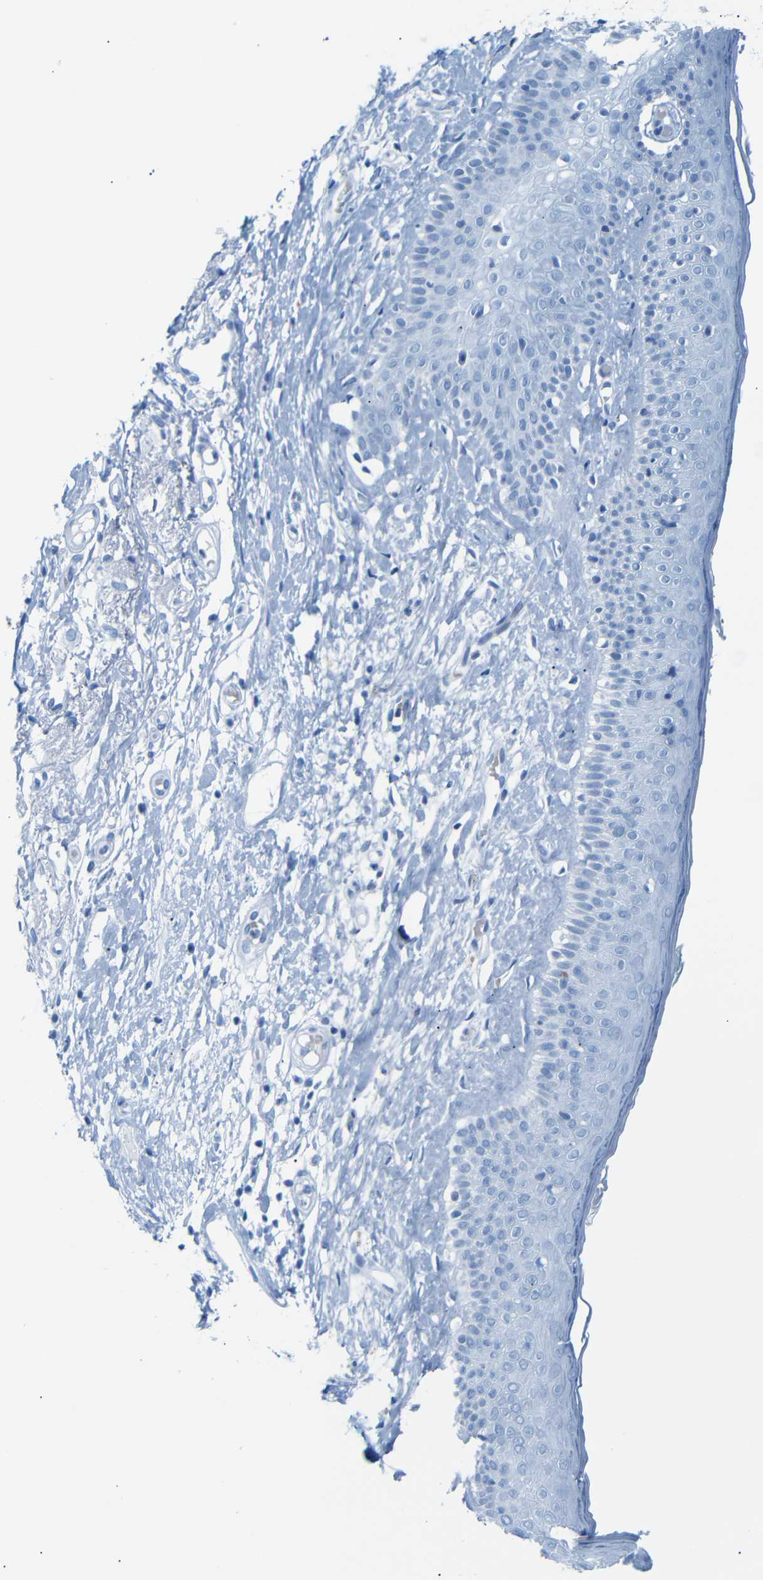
{"staining": {"intensity": "negative", "quantity": "none", "location": "none"}, "tissue": "skin cancer", "cell_type": "Tumor cells", "image_type": "cancer", "snomed": [{"axis": "morphology", "description": "Basal cell carcinoma"}, {"axis": "topography", "description": "Skin"}], "caption": "High power microscopy photomicrograph of an IHC micrograph of skin basal cell carcinoma, revealing no significant expression in tumor cells.", "gene": "DYNAP", "patient": {"sex": "female", "age": 84}}